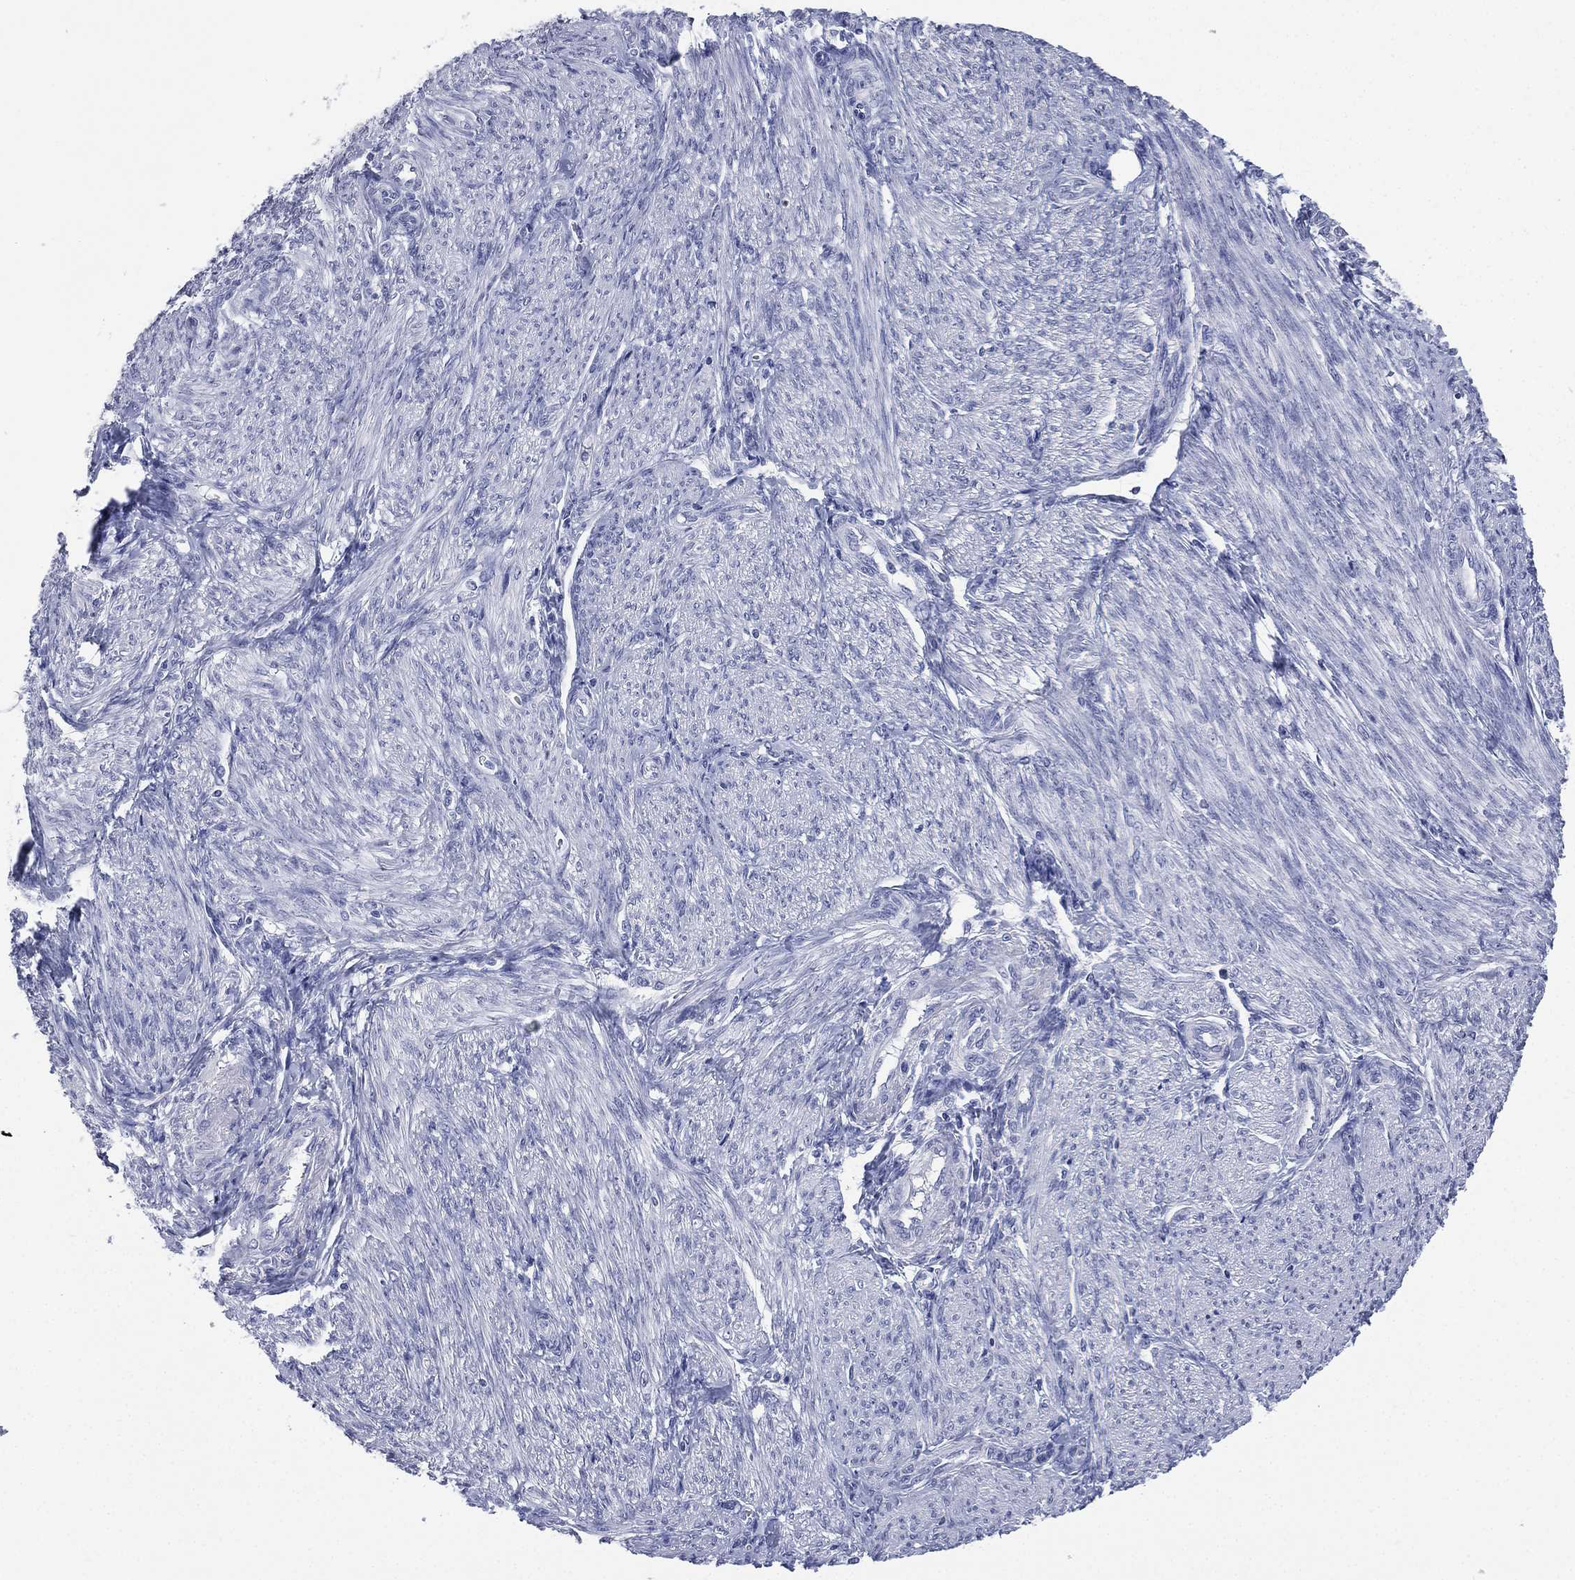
{"staining": {"intensity": "negative", "quantity": "none", "location": "none"}, "tissue": "endometrial cancer", "cell_type": "Tumor cells", "image_type": "cancer", "snomed": [{"axis": "morphology", "description": "Adenocarcinoma, NOS"}, {"axis": "topography", "description": "Endometrium"}], "caption": "Immunohistochemistry micrograph of neoplastic tissue: adenocarcinoma (endometrial) stained with DAB (3,3'-diaminobenzidine) reveals no significant protein staining in tumor cells. Brightfield microscopy of immunohistochemistry (IHC) stained with DAB (3,3'-diaminobenzidine) (brown) and hematoxylin (blue), captured at high magnification.", "gene": "CD22", "patient": {"sex": "female", "age": 68}}